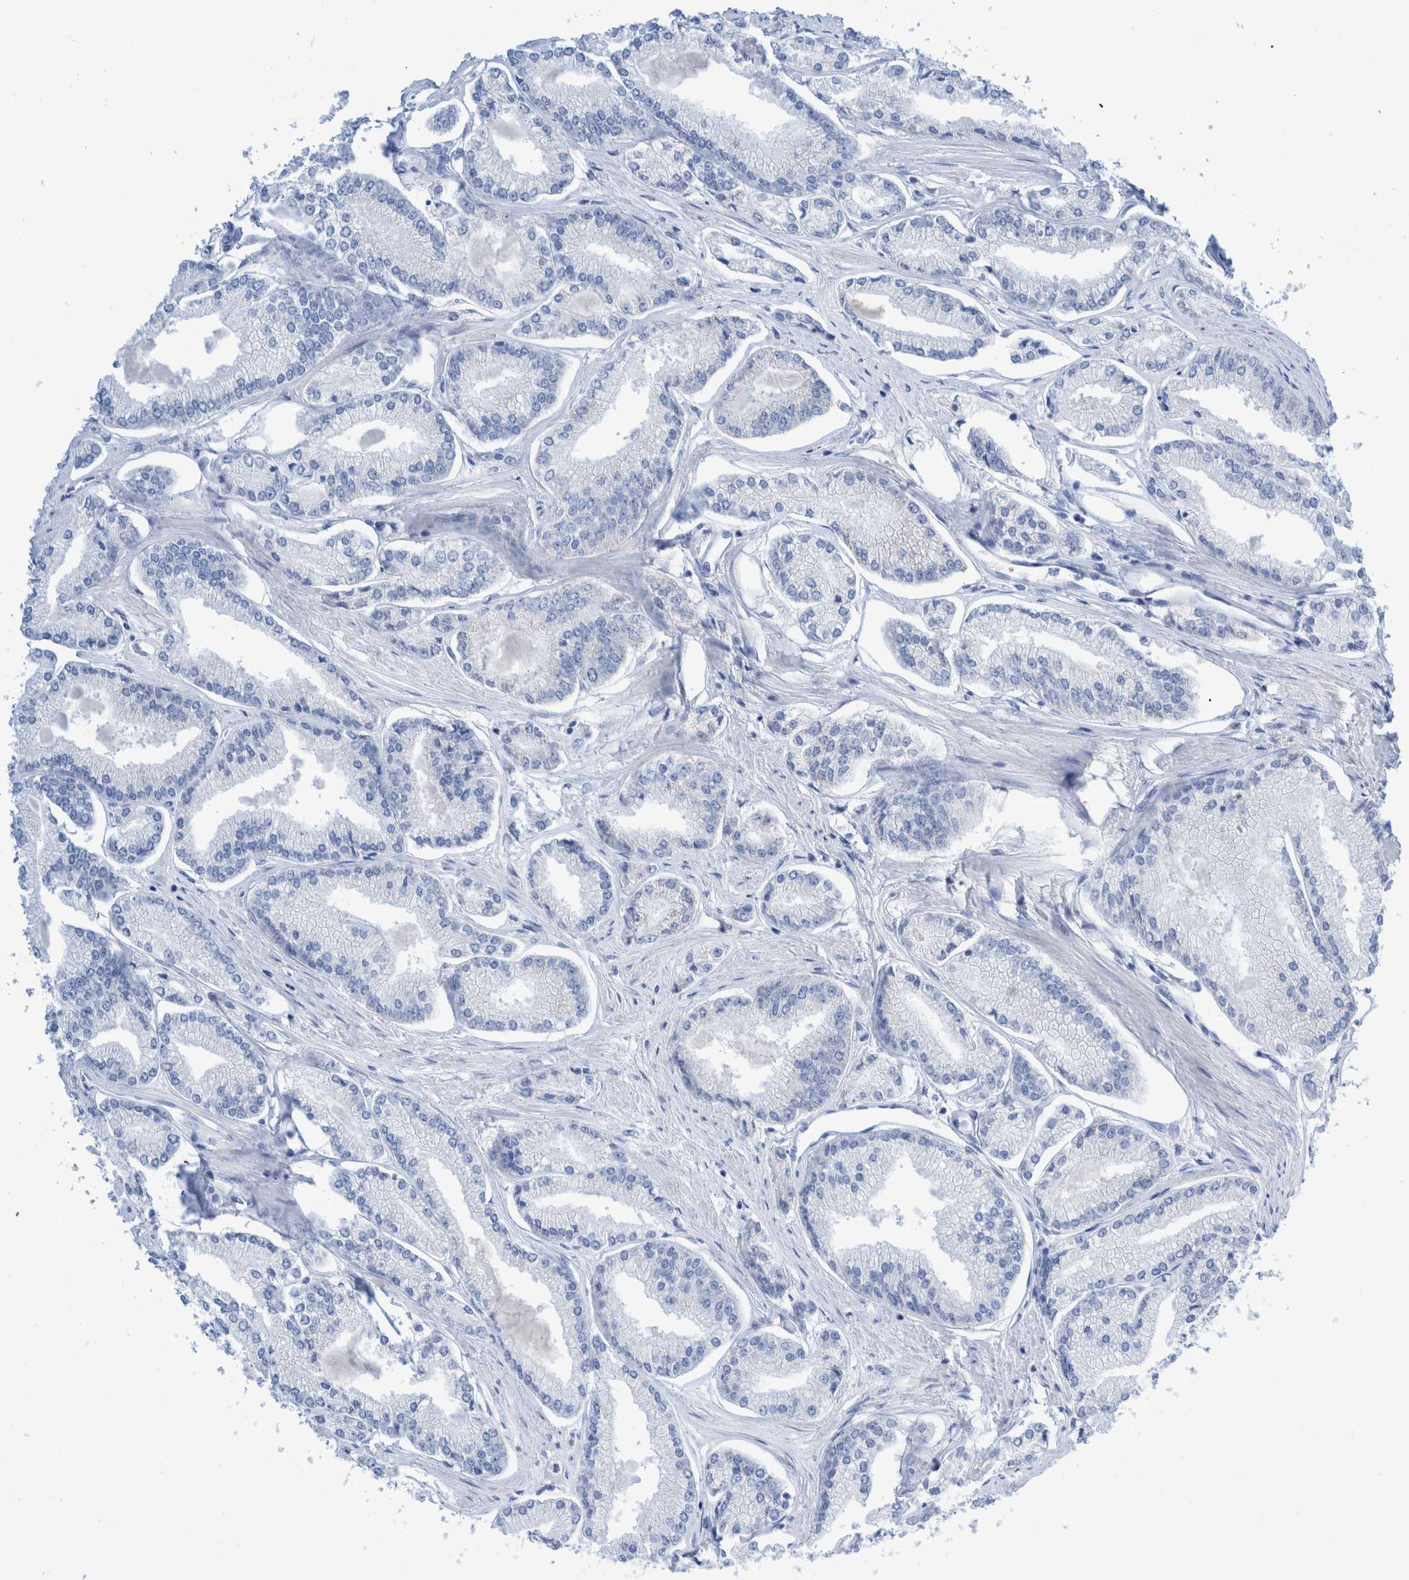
{"staining": {"intensity": "negative", "quantity": "none", "location": "none"}, "tissue": "prostate cancer", "cell_type": "Tumor cells", "image_type": "cancer", "snomed": [{"axis": "morphology", "description": "Adenocarcinoma, Low grade"}, {"axis": "topography", "description": "Prostate"}], "caption": "Tumor cells show no significant protein expression in prostate cancer. The staining is performed using DAB (3,3'-diaminobenzidine) brown chromogen with nuclei counter-stained in using hematoxylin.", "gene": "KRT14", "patient": {"sex": "male", "age": 52}}